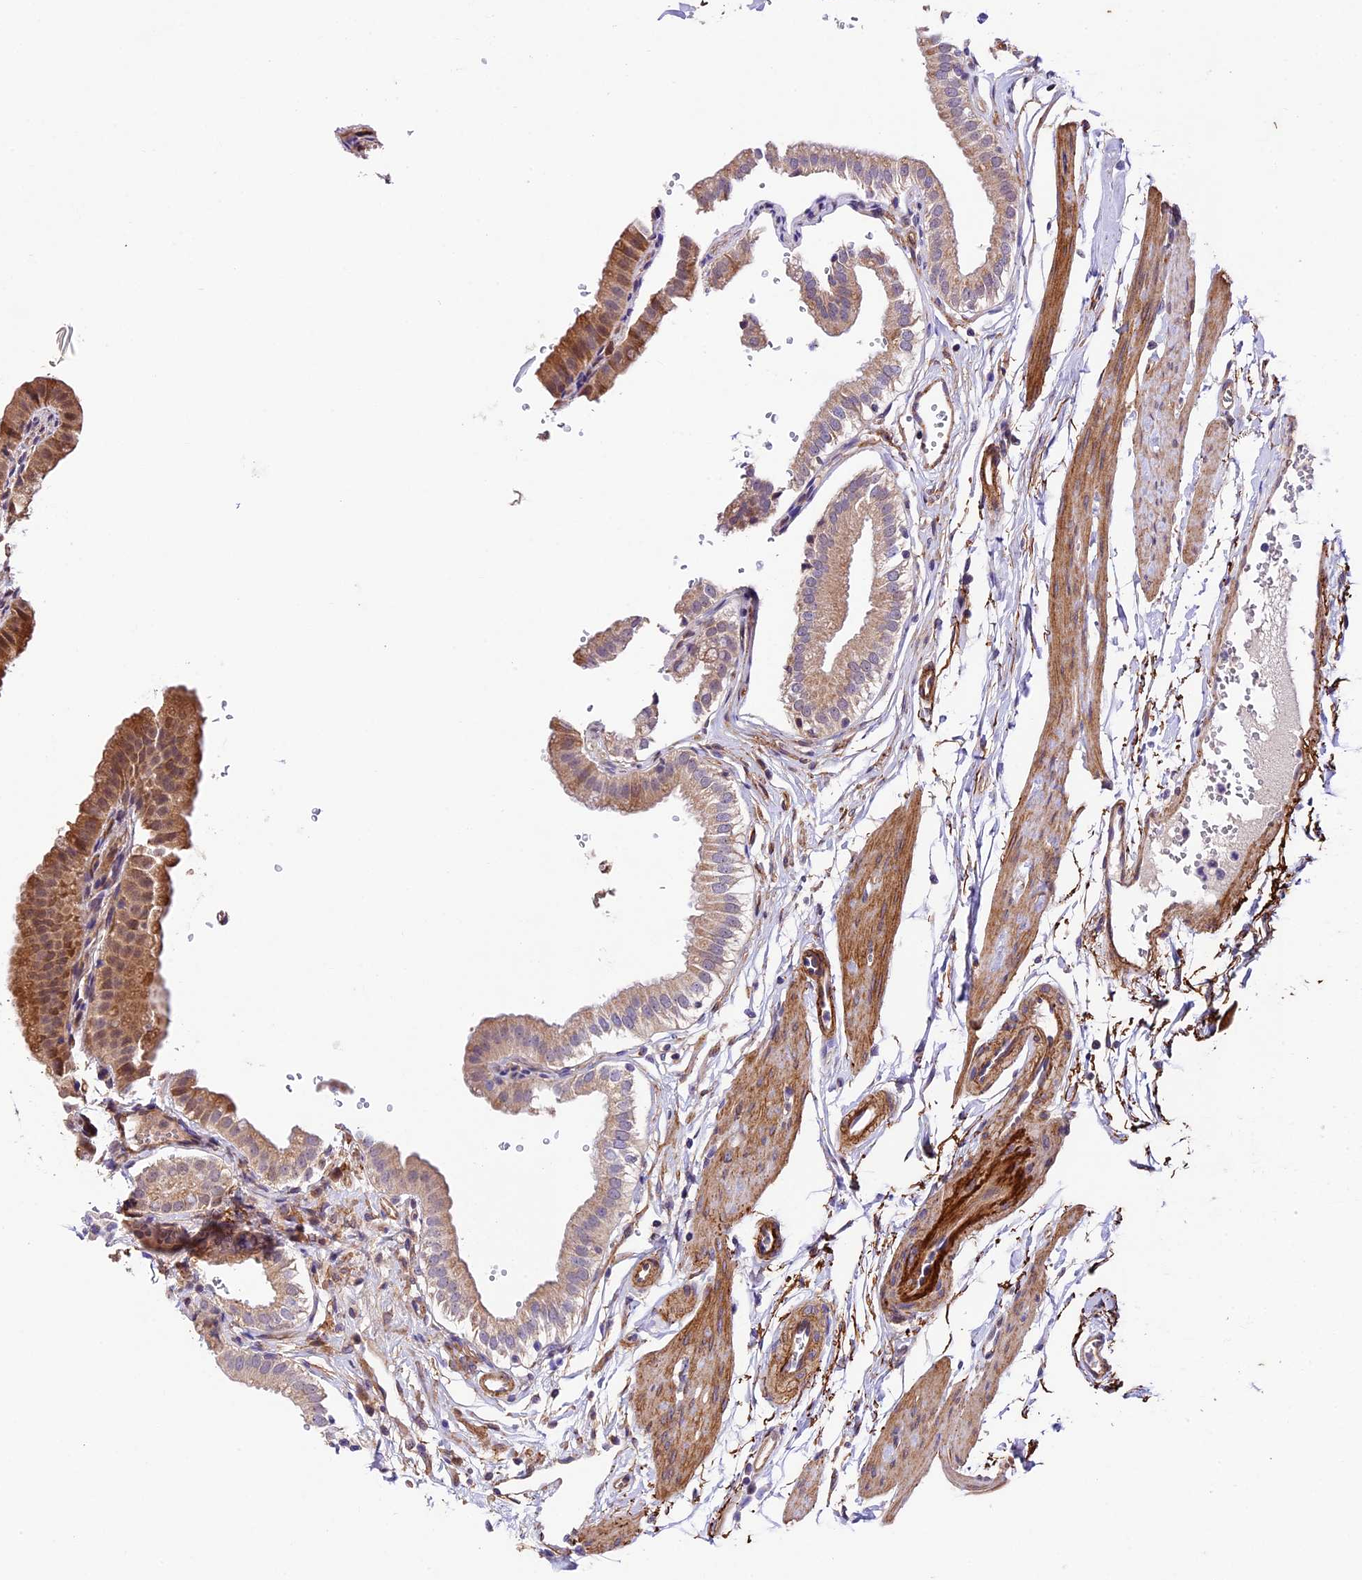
{"staining": {"intensity": "moderate", "quantity": "<25%", "location": "cytoplasmic/membranous"}, "tissue": "gallbladder", "cell_type": "Glandular cells", "image_type": "normal", "snomed": [{"axis": "morphology", "description": "Normal tissue, NOS"}, {"axis": "topography", "description": "Gallbladder"}], "caption": "A brown stain highlights moderate cytoplasmic/membranous positivity of a protein in glandular cells of normal human gallbladder. The staining was performed using DAB (3,3'-diaminobenzidine) to visualize the protein expression in brown, while the nuclei were stained in blue with hematoxylin (Magnification: 20x).", "gene": "LSM7", "patient": {"sex": "female", "age": 61}}